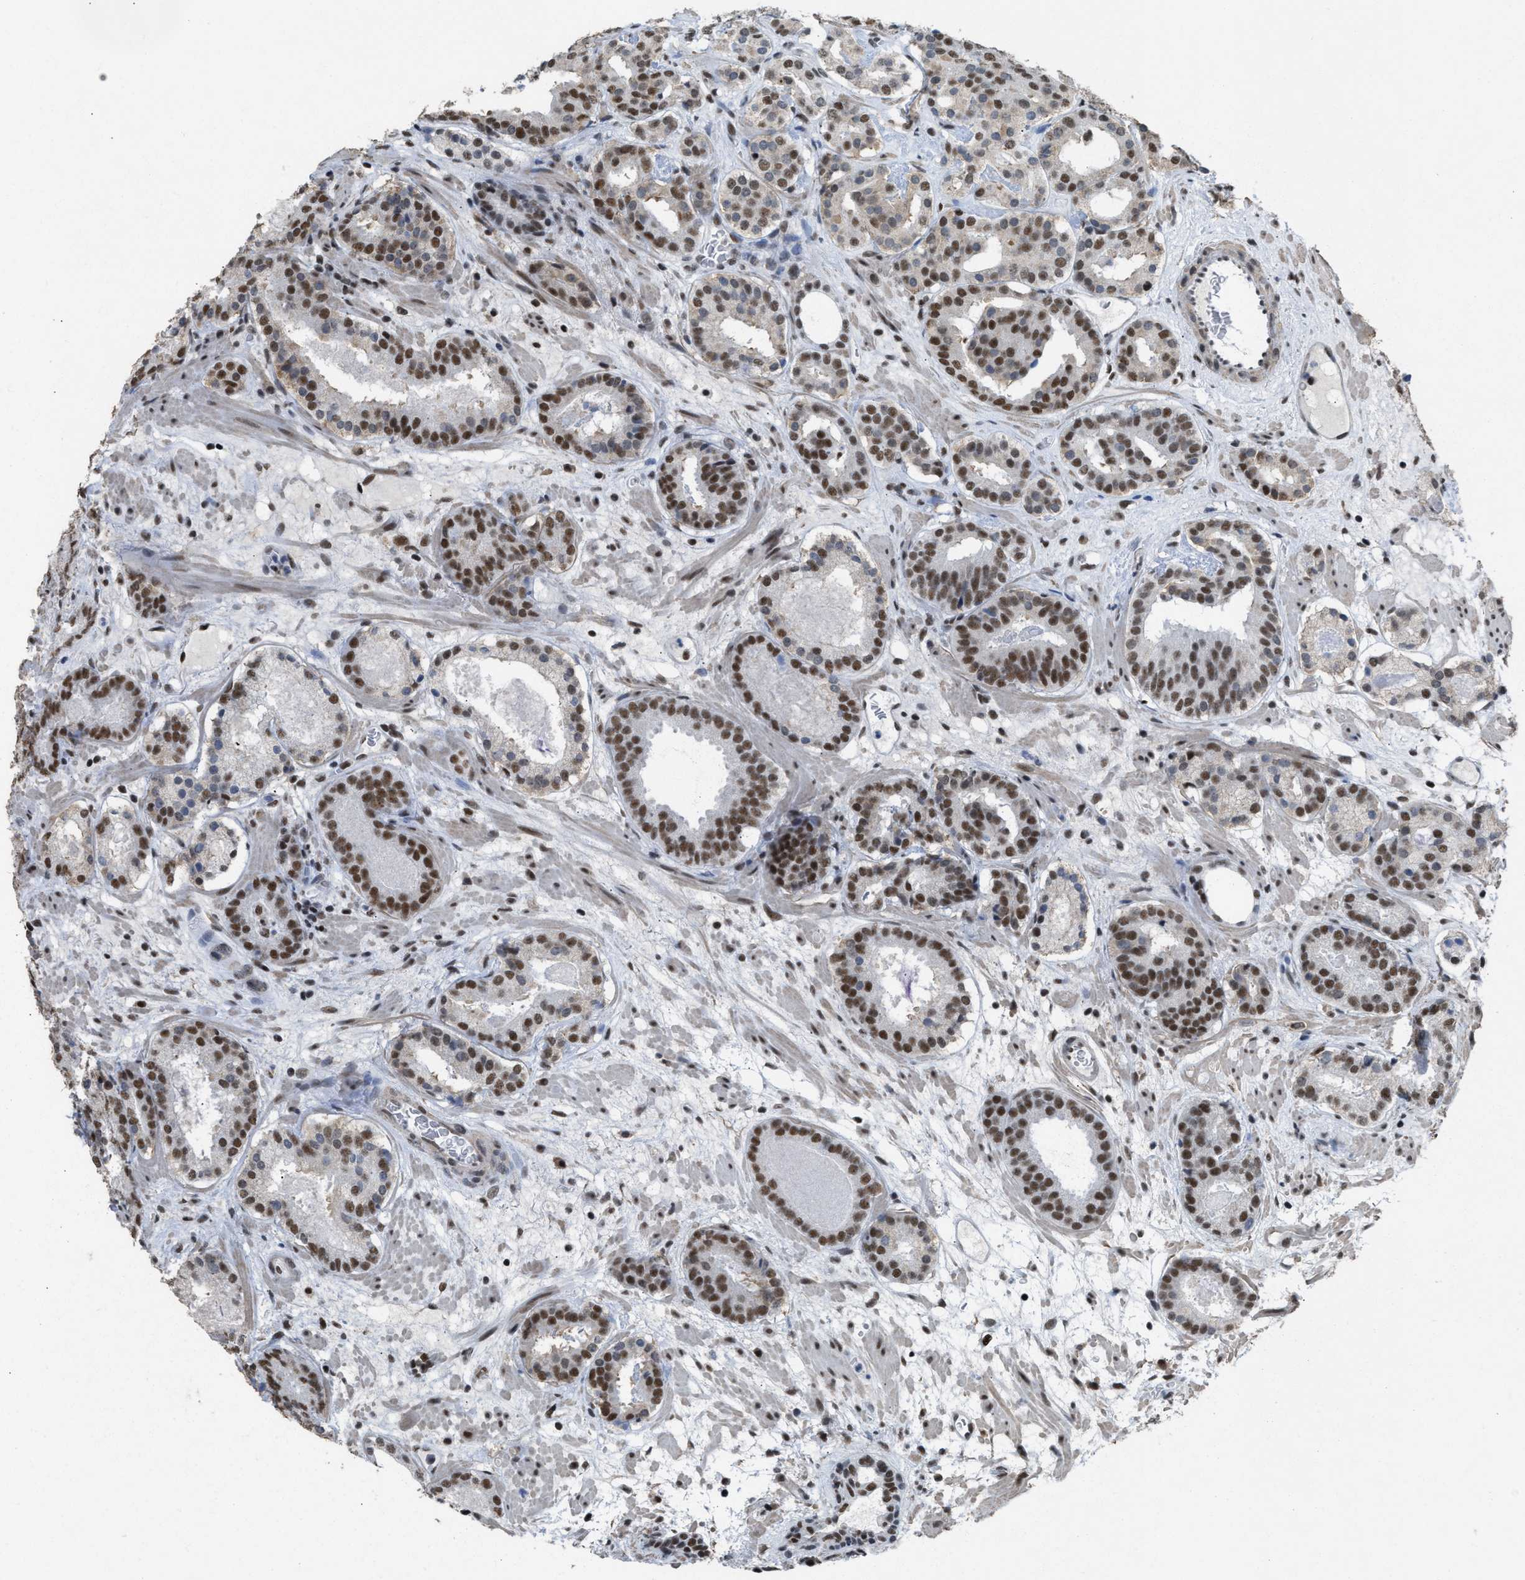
{"staining": {"intensity": "strong", "quantity": ">75%", "location": "nuclear"}, "tissue": "prostate cancer", "cell_type": "Tumor cells", "image_type": "cancer", "snomed": [{"axis": "morphology", "description": "Adenocarcinoma, Low grade"}, {"axis": "topography", "description": "Prostate"}], "caption": "Prostate low-grade adenocarcinoma was stained to show a protein in brown. There is high levels of strong nuclear expression in about >75% of tumor cells. Using DAB (3,3'-diaminobenzidine) (brown) and hematoxylin (blue) stains, captured at high magnification using brightfield microscopy.", "gene": "SCAF4", "patient": {"sex": "male", "age": 69}}